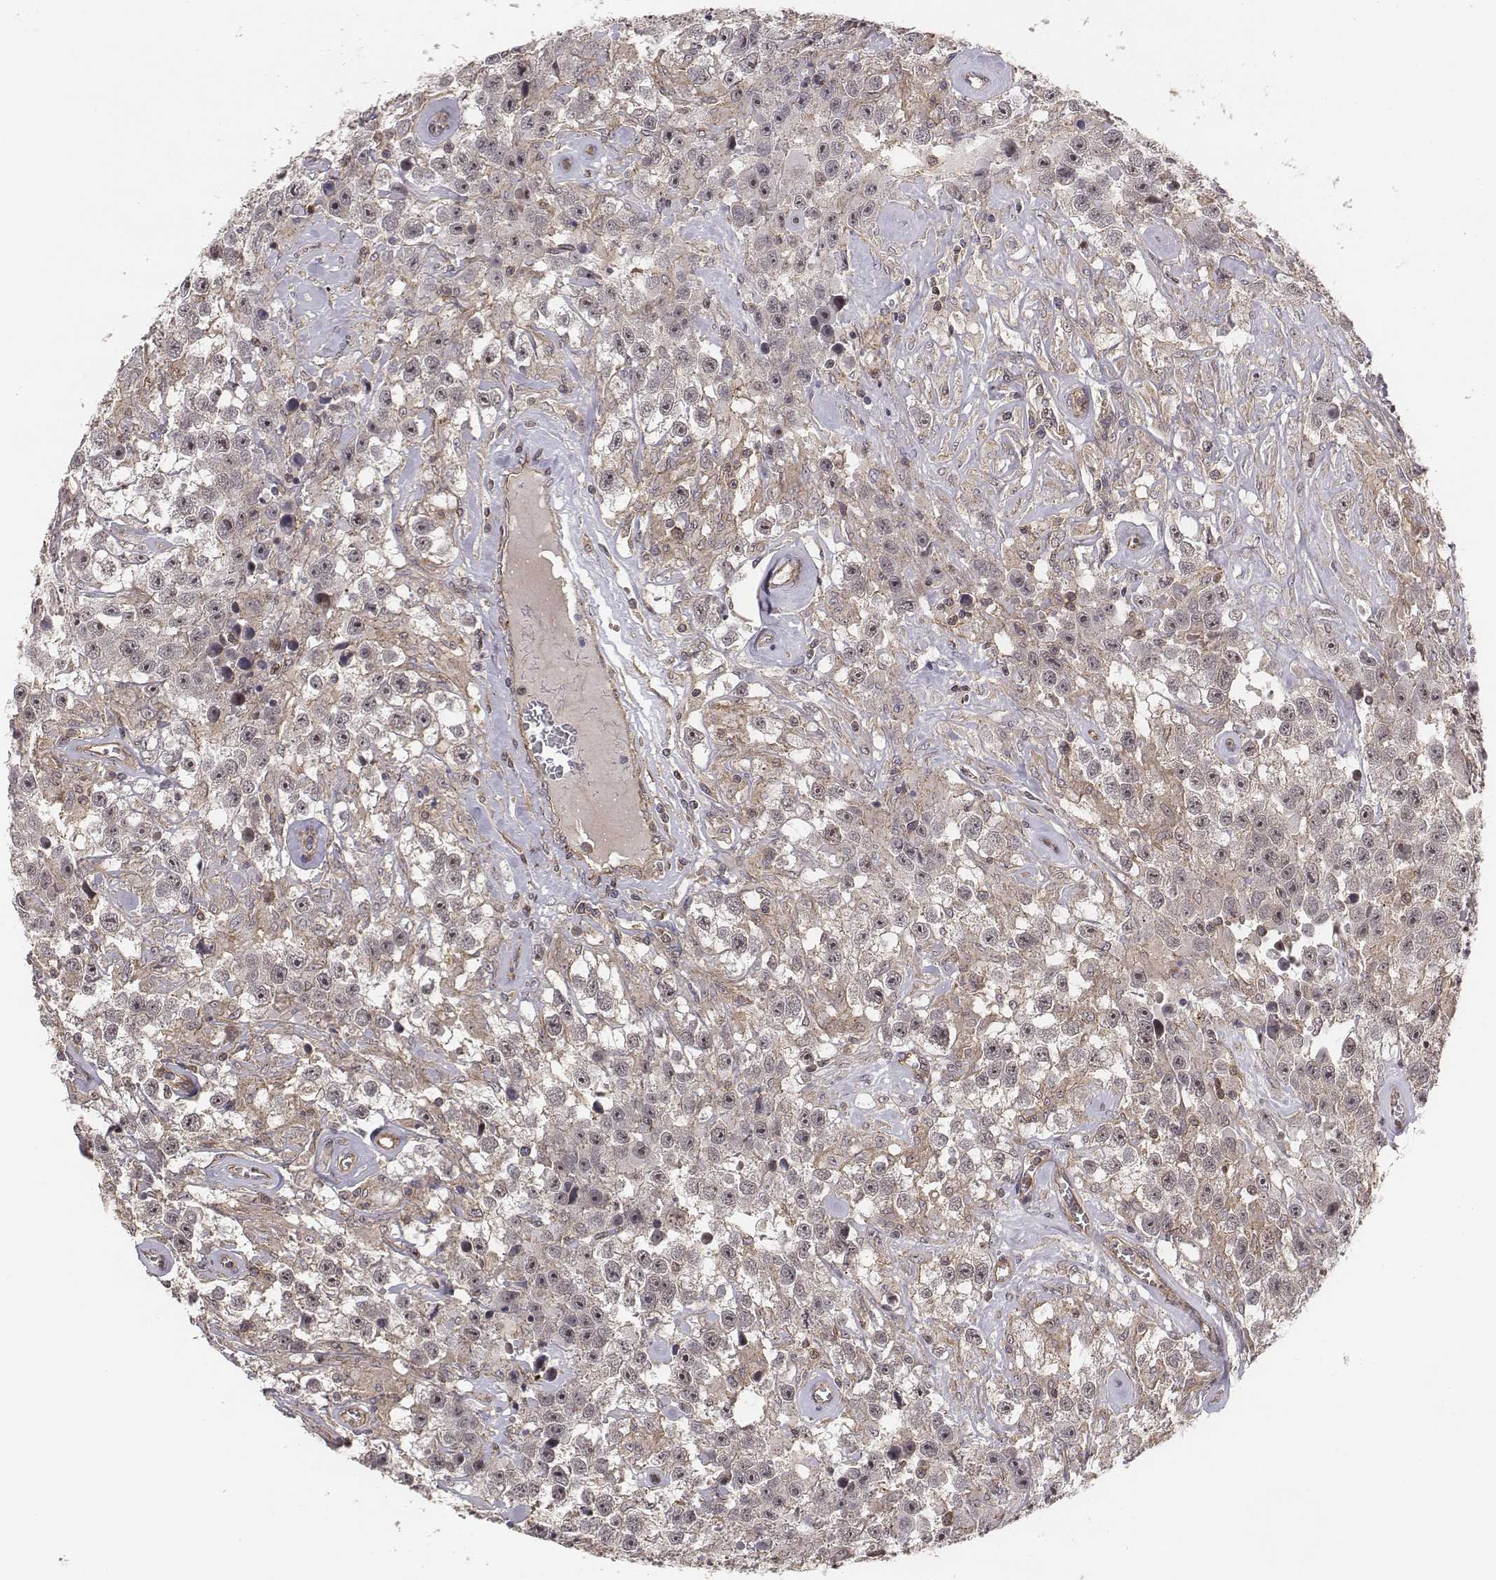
{"staining": {"intensity": "negative", "quantity": "none", "location": "none"}, "tissue": "testis cancer", "cell_type": "Tumor cells", "image_type": "cancer", "snomed": [{"axis": "morphology", "description": "Seminoma, NOS"}, {"axis": "topography", "description": "Testis"}], "caption": "Human testis seminoma stained for a protein using IHC reveals no staining in tumor cells.", "gene": "PTPRG", "patient": {"sex": "male", "age": 43}}